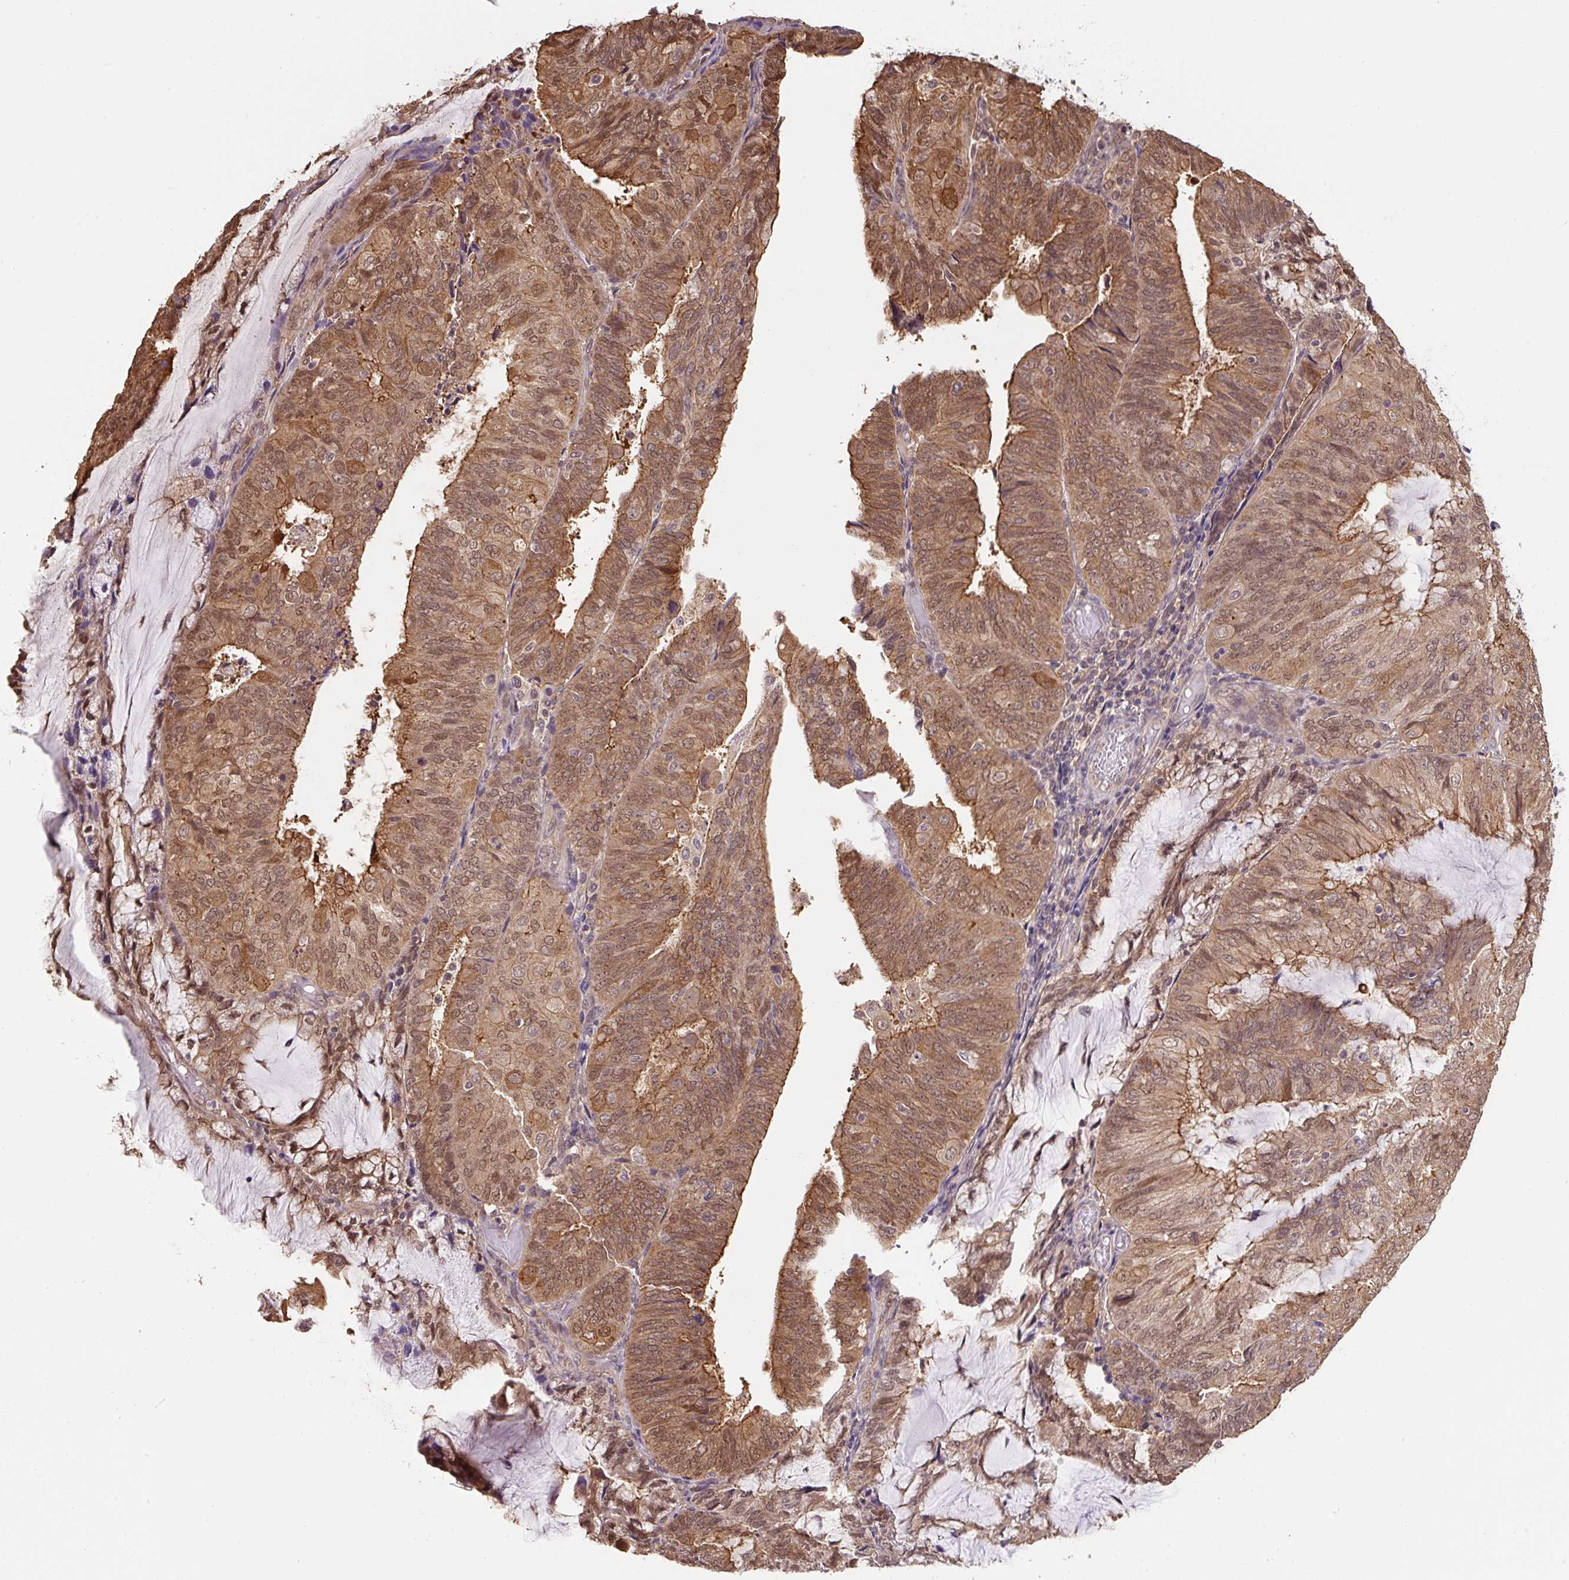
{"staining": {"intensity": "moderate", "quantity": ">75%", "location": "cytoplasmic/membranous,nuclear"}, "tissue": "endometrial cancer", "cell_type": "Tumor cells", "image_type": "cancer", "snomed": [{"axis": "morphology", "description": "Adenocarcinoma, NOS"}, {"axis": "topography", "description": "Endometrium"}], "caption": "Endometrial cancer (adenocarcinoma) stained for a protein (brown) reveals moderate cytoplasmic/membranous and nuclear positive positivity in about >75% of tumor cells.", "gene": "ST13", "patient": {"sex": "female", "age": 81}}